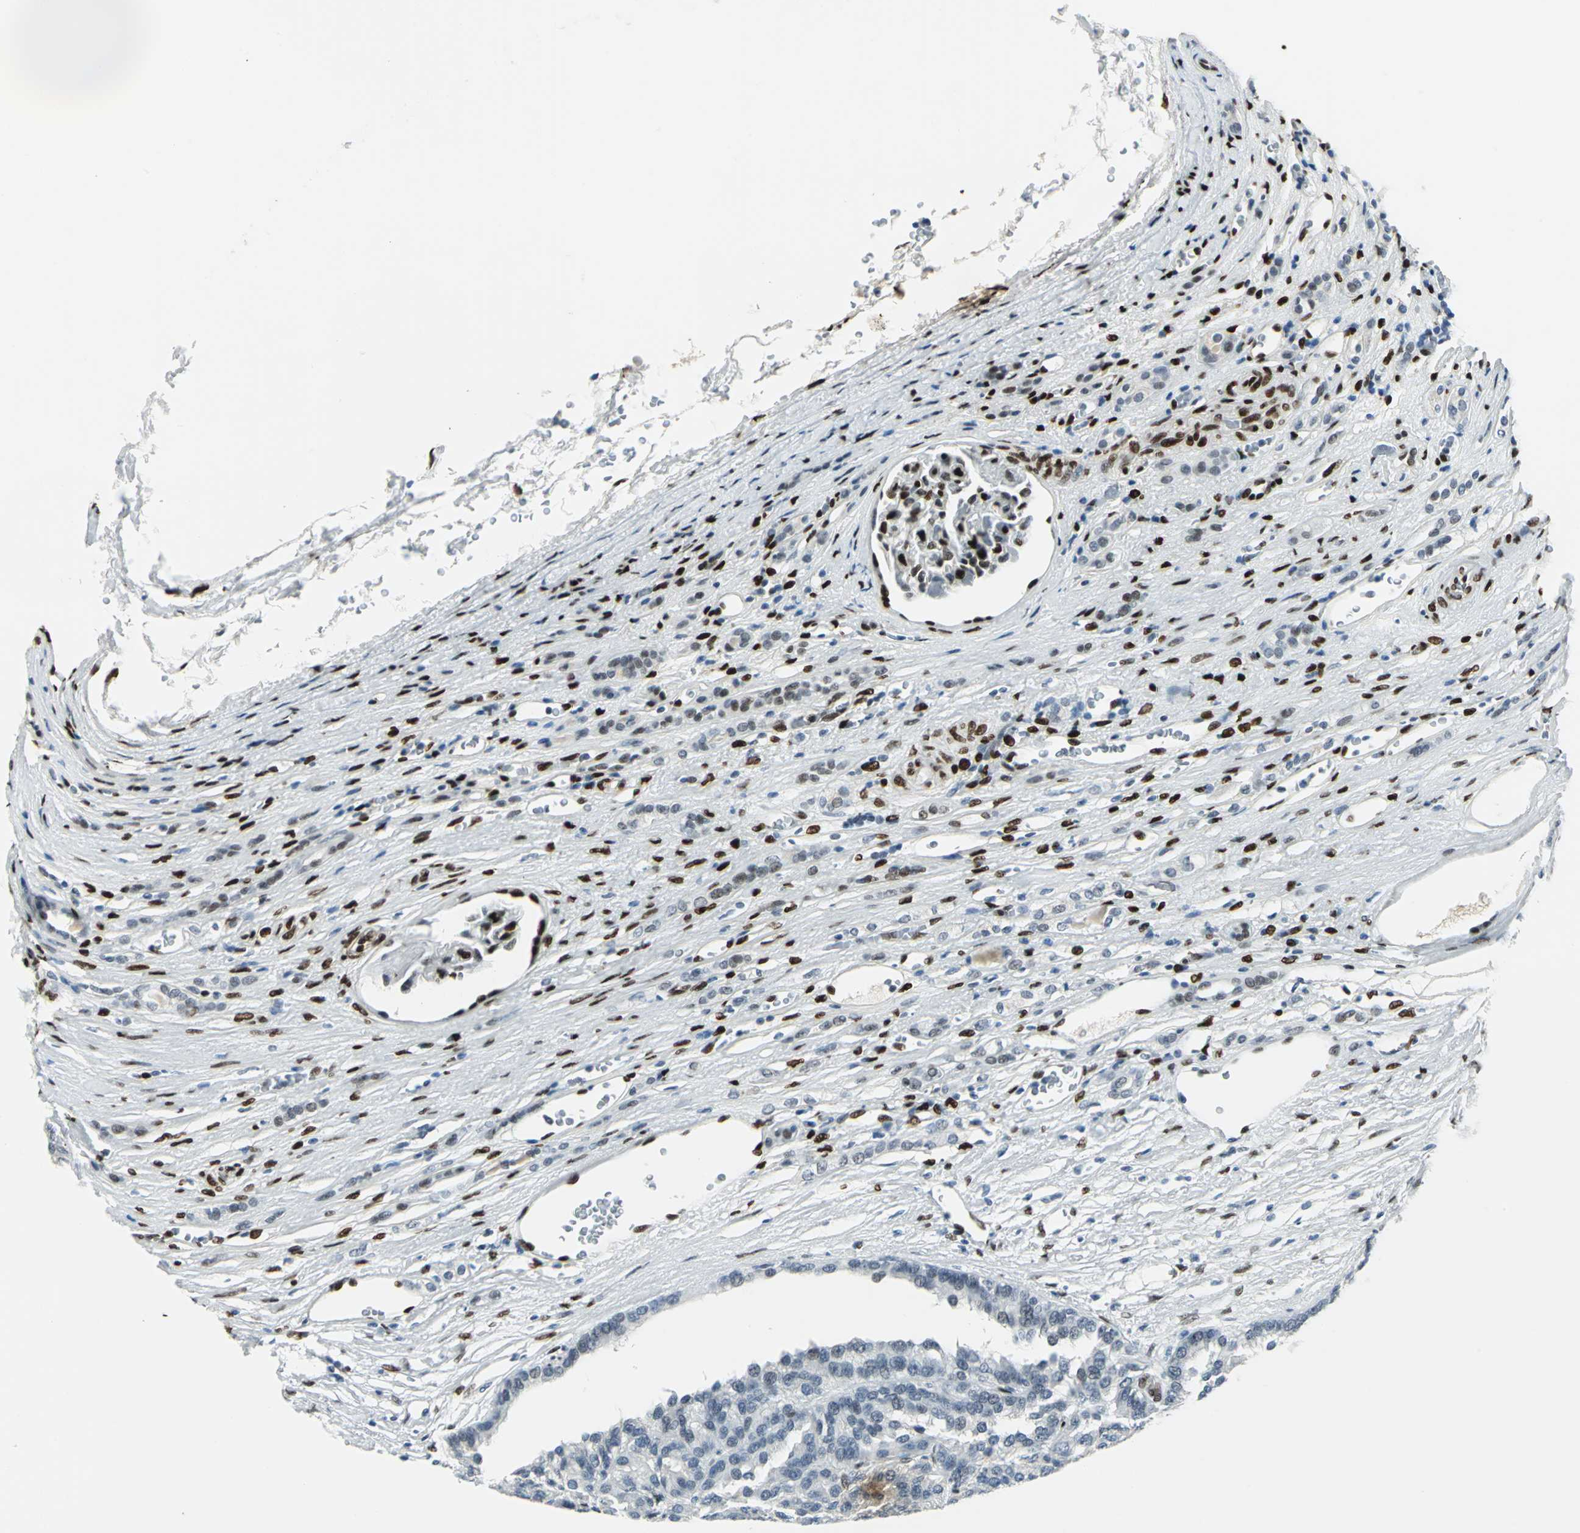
{"staining": {"intensity": "negative", "quantity": "none", "location": "none"}, "tissue": "renal cancer", "cell_type": "Tumor cells", "image_type": "cancer", "snomed": [{"axis": "morphology", "description": "Adenocarcinoma, NOS"}, {"axis": "topography", "description": "Kidney"}], "caption": "This micrograph is of renal adenocarcinoma stained with IHC to label a protein in brown with the nuclei are counter-stained blue. There is no expression in tumor cells.", "gene": "MEIS2", "patient": {"sex": "male", "age": 46}}